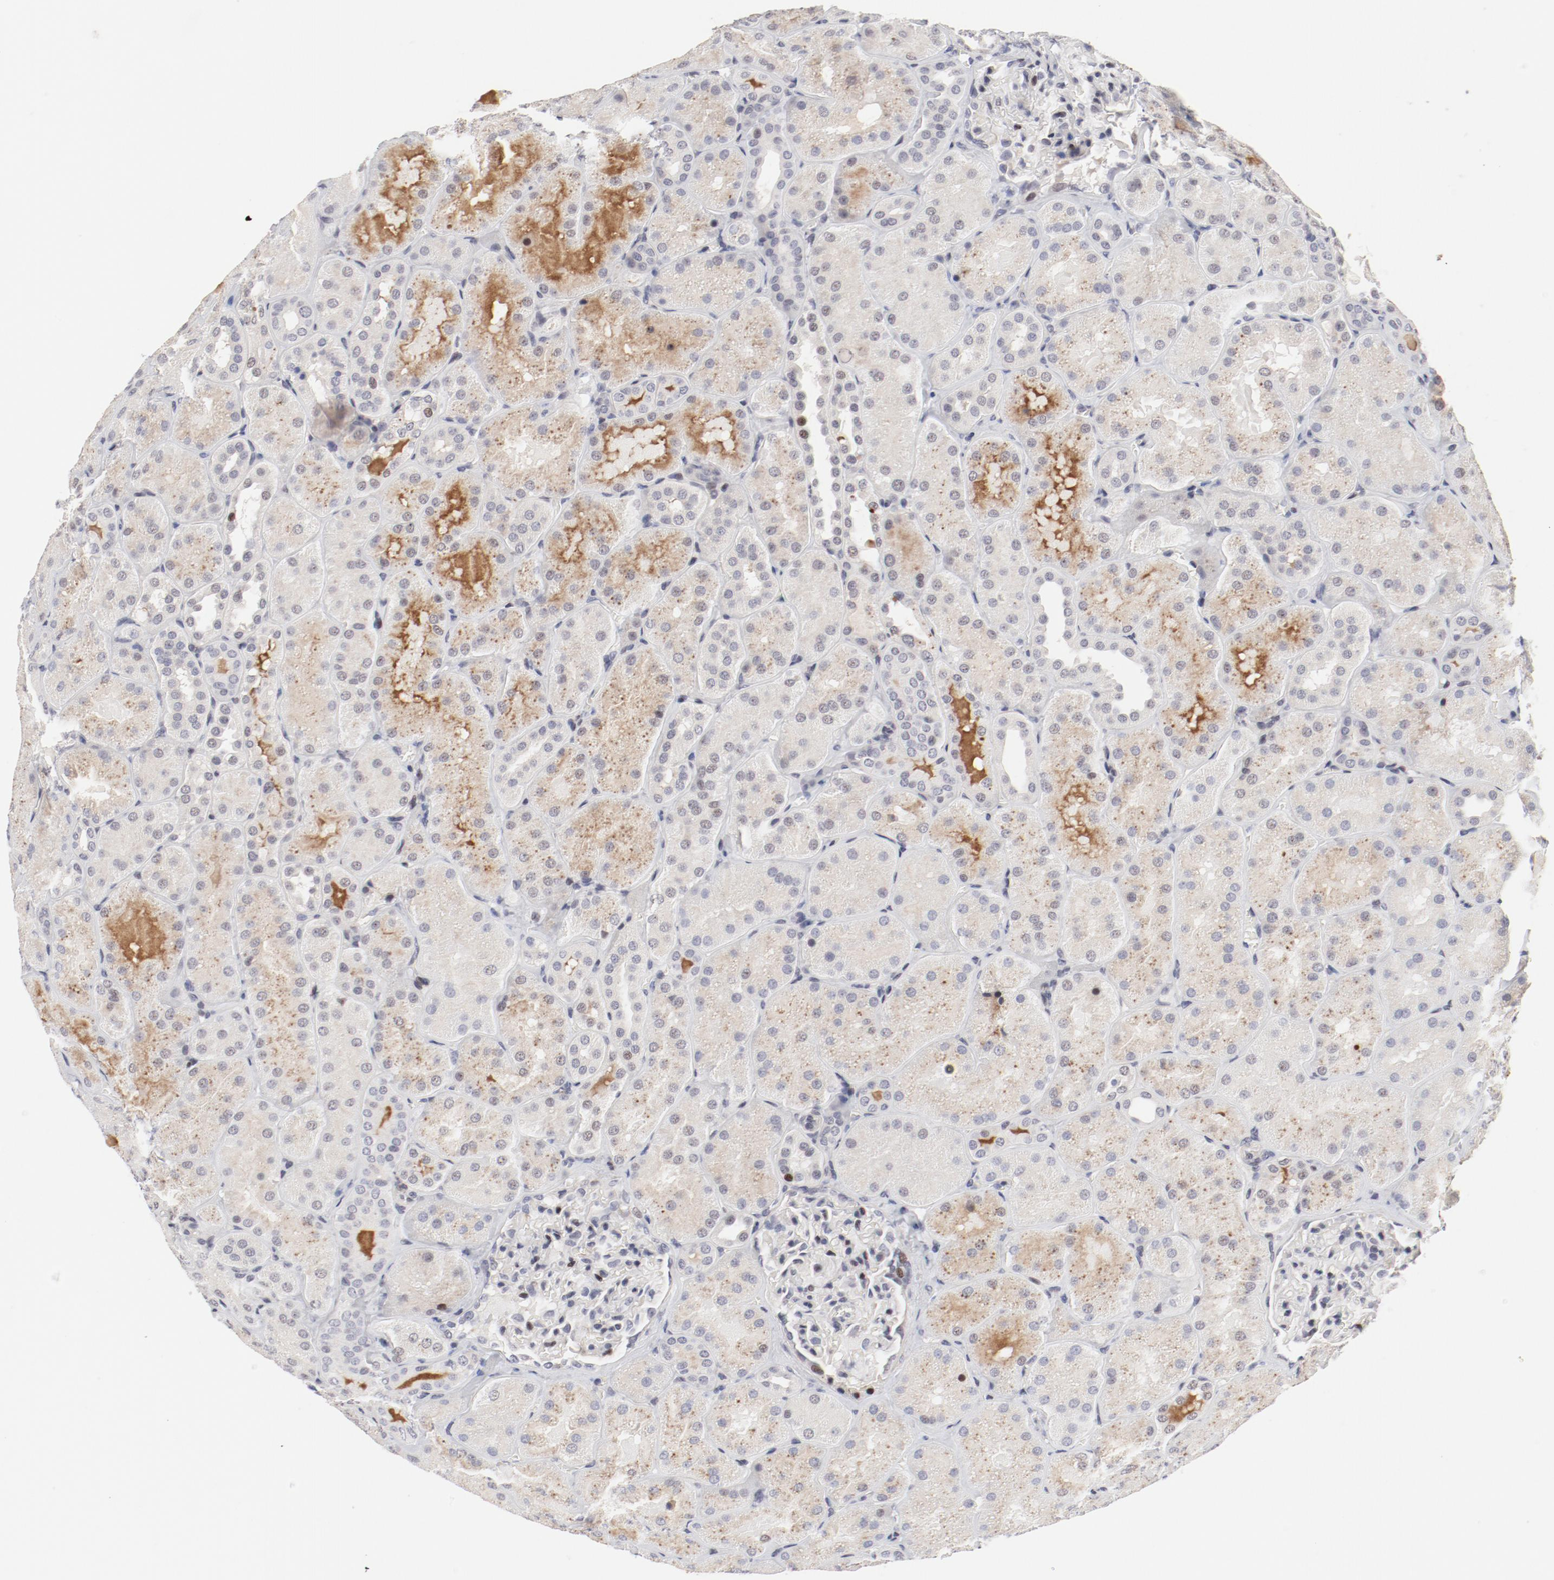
{"staining": {"intensity": "negative", "quantity": "none", "location": "none"}, "tissue": "kidney", "cell_type": "Cells in glomeruli", "image_type": "normal", "snomed": [{"axis": "morphology", "description": "Normal tissue, NOS"}, {"axis": "topography", "description": "Kidney"}], "caption": "Immunohistochemistry image of normal kidney: human kidney stained with DAB (3,3'-diaminobenzidine) shows no significant protein expression in cells in glomeruli.", "gene": "FSCB", "patient": {"sex": "male", "age": 28}}